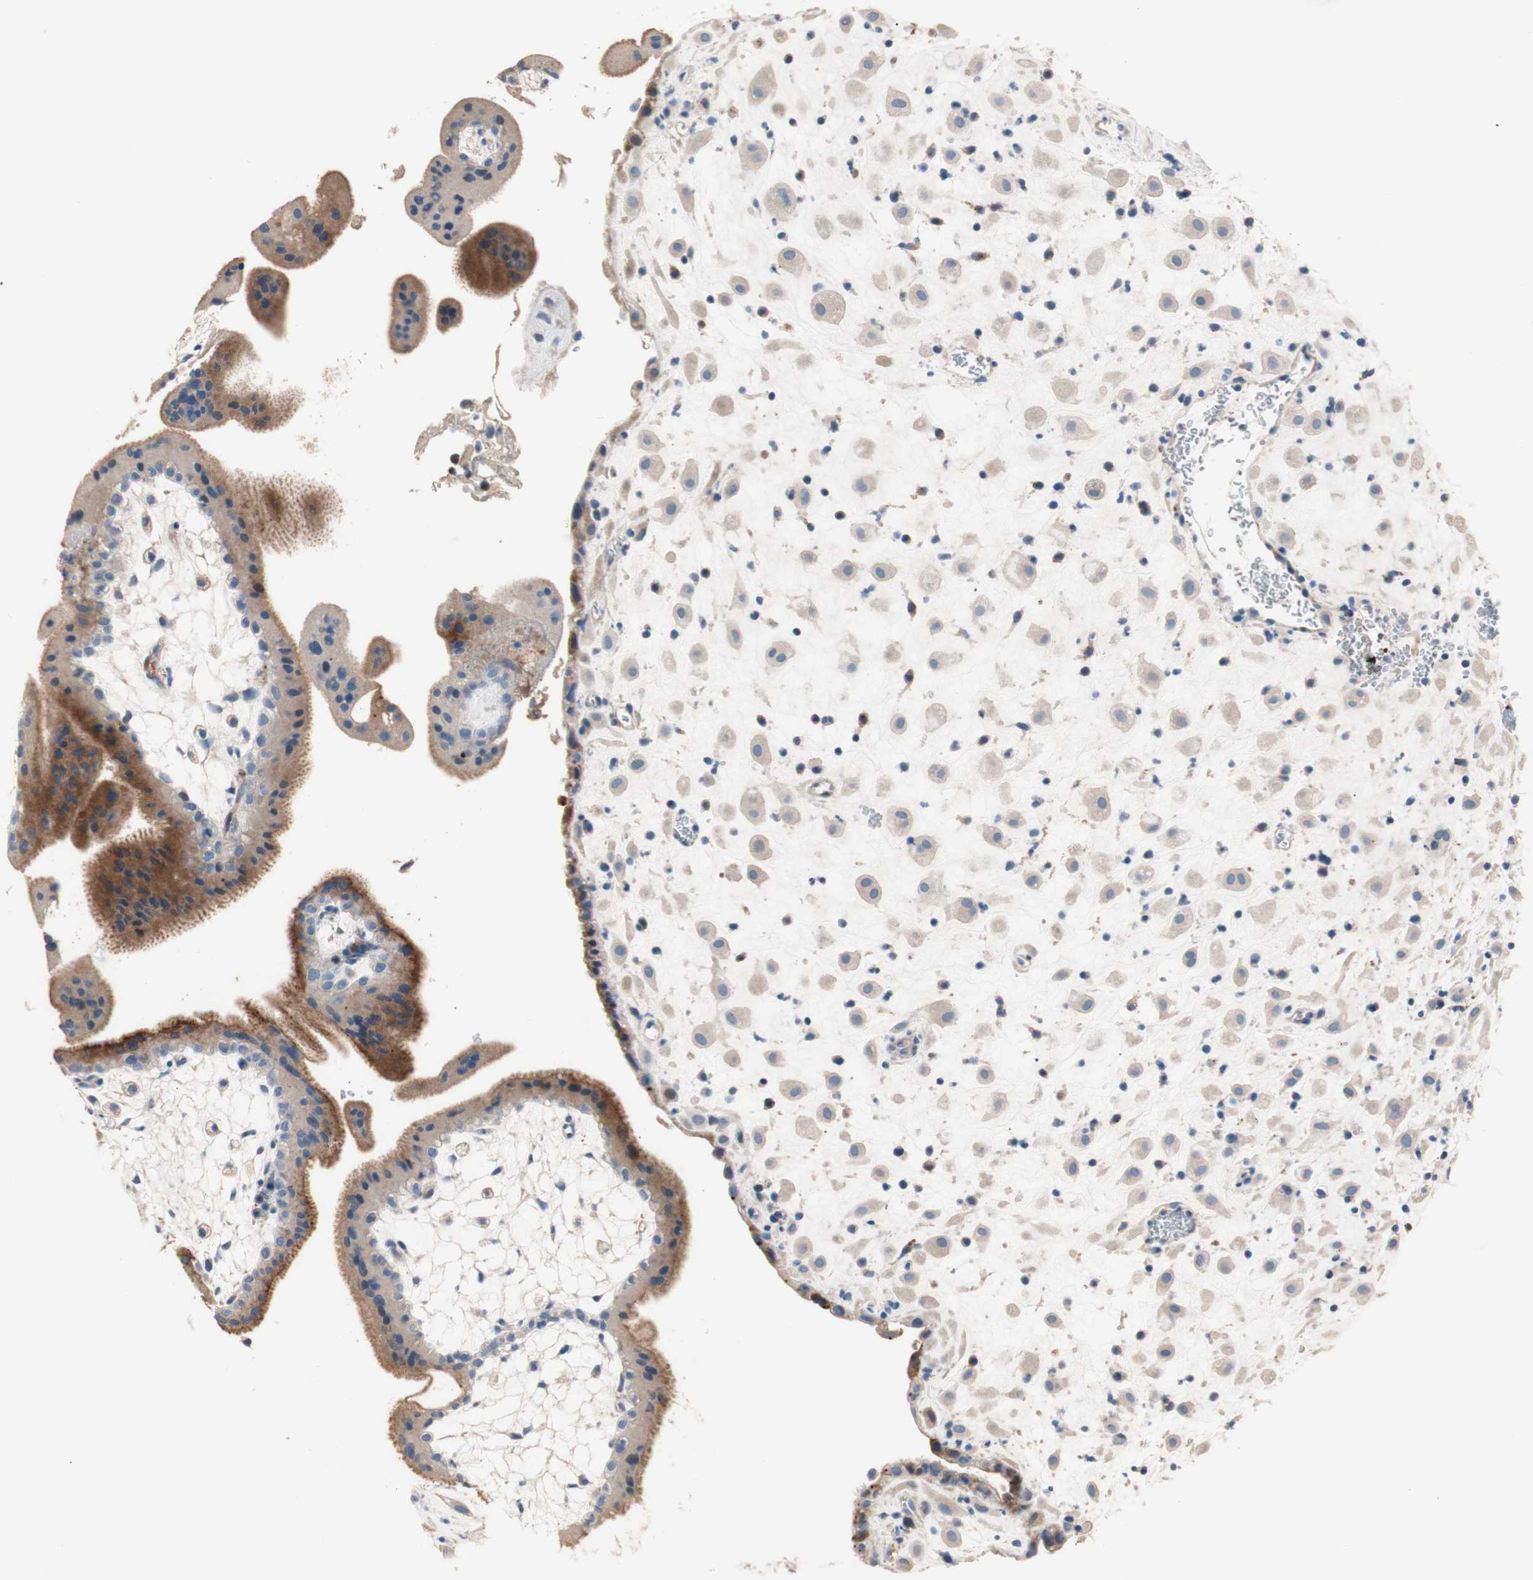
{"staining": {"intensity": "weak", "quantity": "25%-75%", "location": "cytoplasmic/membranous"}, "tissue": "placenta", "cell_type": "Decidual cells", "image_type": "normal", "snomed": [{"axis": "morphology", "description": "Normal tissue, NOS"}, {"axis": "topography", "description": "Placenta"}], "caption": "A low amount of weak cytoplasmic/membranous positivity is seen in about 25%-75% of decidual cells in unremarkable placenta. (Brightfield microscopy of DAB IHC at high magnification).", "gene": "CDON", "patient": {"sex": "female", "age": 35}}